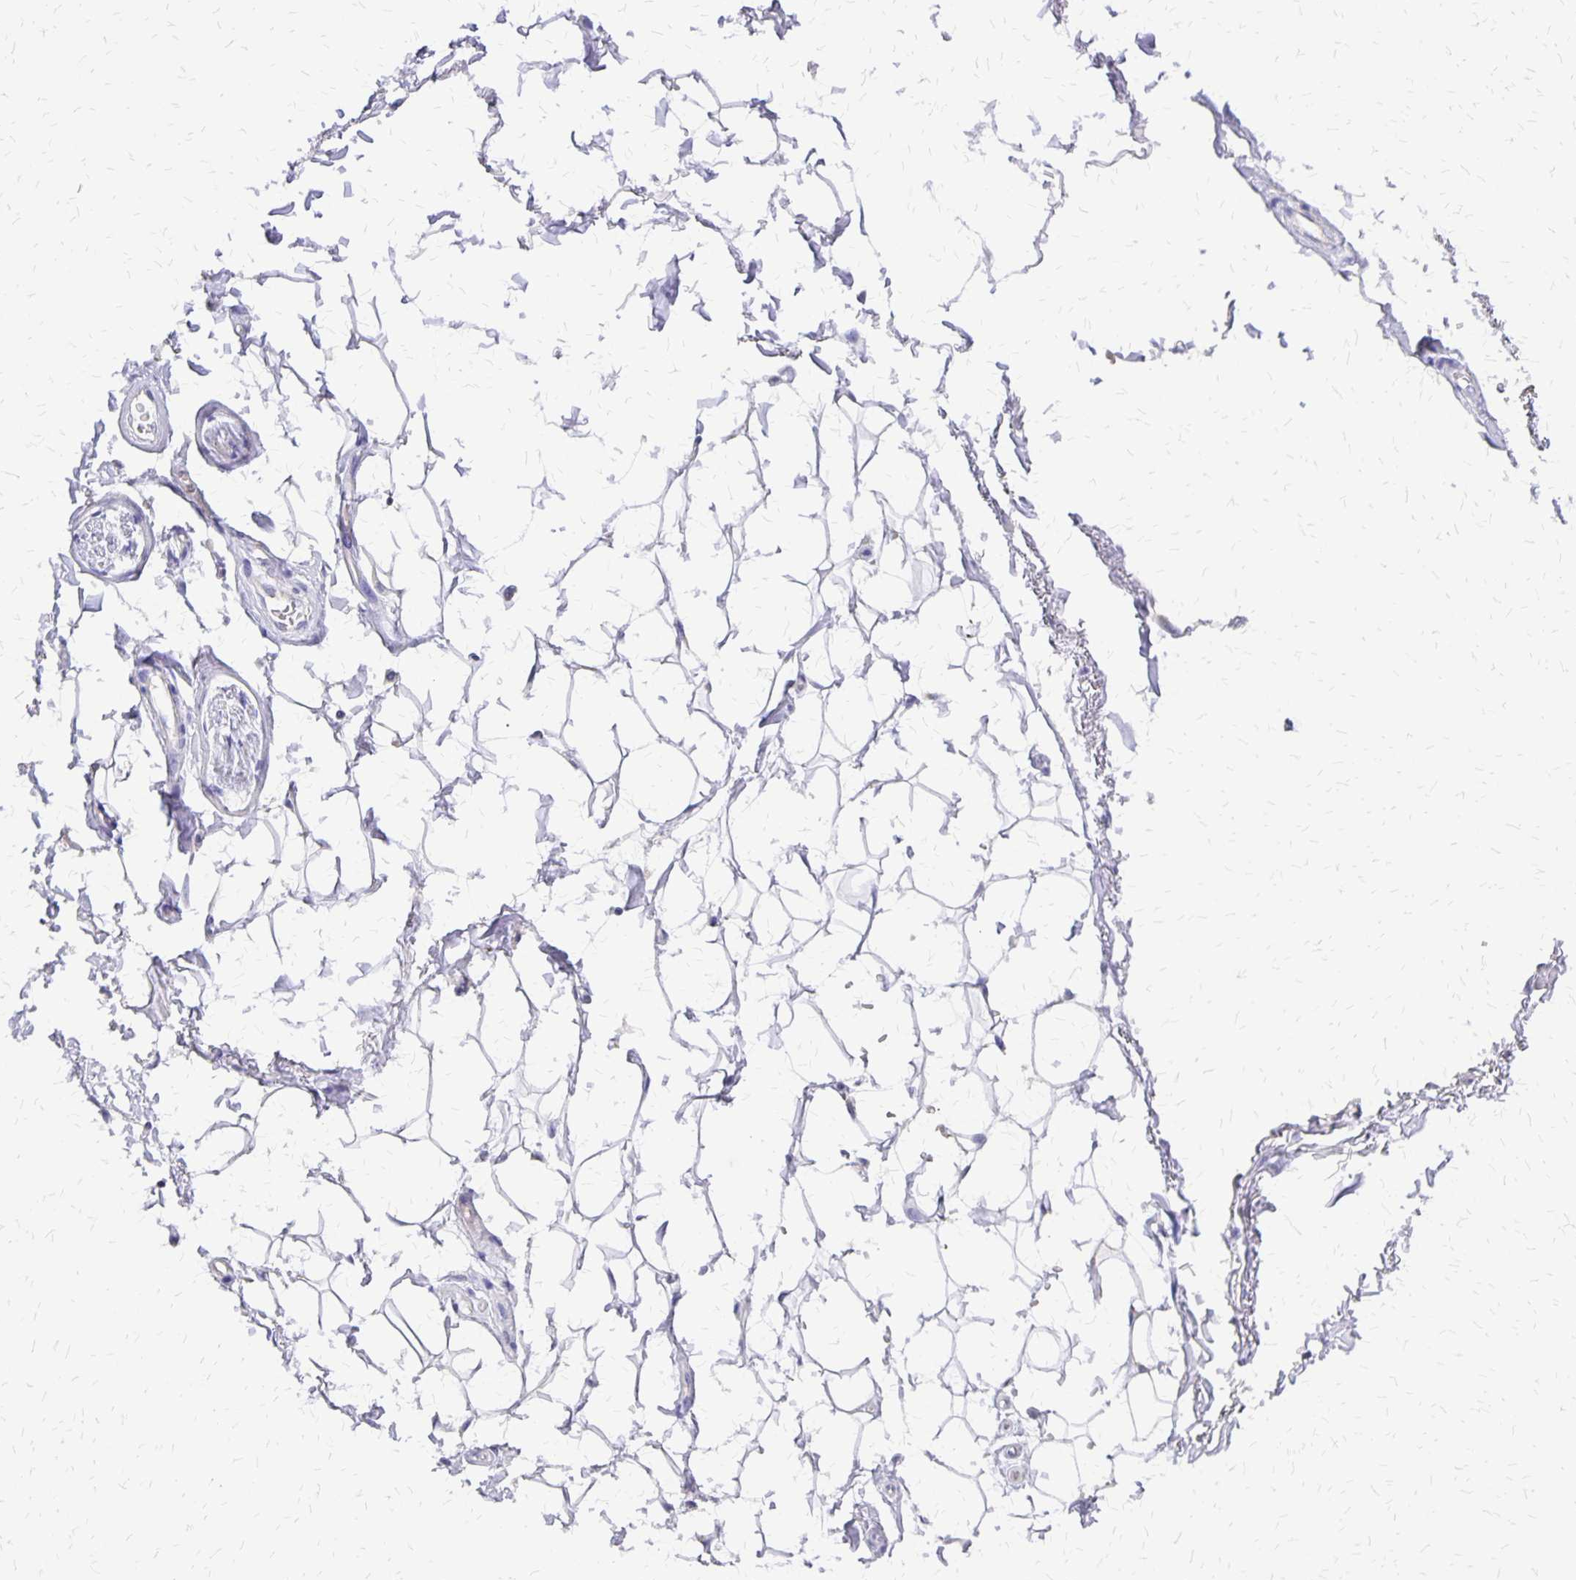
{"staining": {"intensity": "negative", "quantity": "none", "location": "none"}, "tissue": "adipose tissue", "cell_type": "Adipocytes", "image_type": "normal", "snomed": [{"axis": "morphology", "description": "Normal tissue, NOS"}, {"axis": "topography", "description": "Anal"}, {"axis": "topography", "description": "Peripheral nerve tissue"}], "caption": "IHC histopathology image of normal adipose tissue: human adipose tissue stained with DAB (3,3'-diaminobenzidine) displays no significant protein staining in adipocytes.", "gene": "SI", "patient": {"sex": "male", "age": 51}}